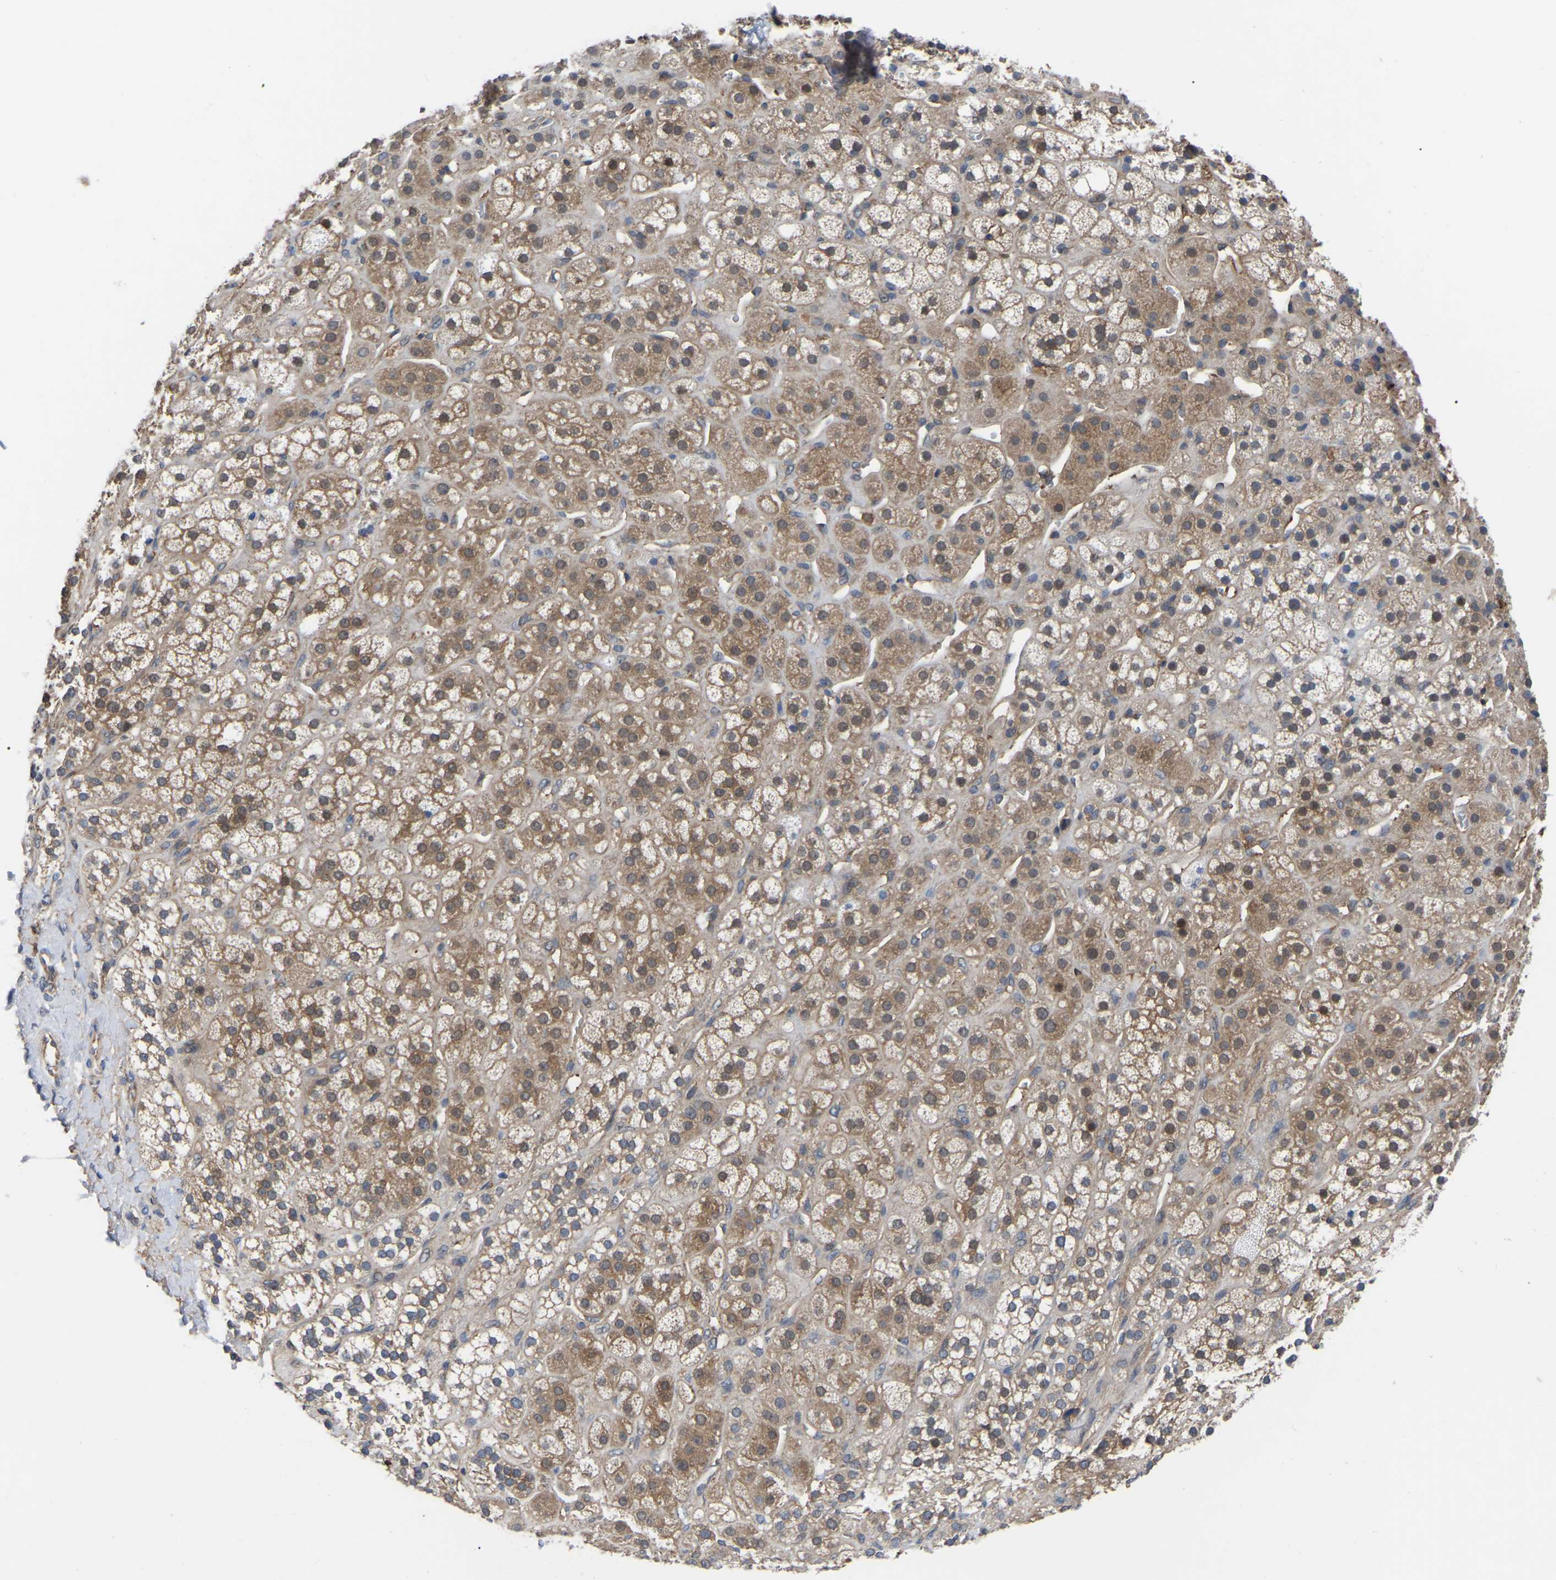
{"staining": {"intensity": "moderate", "quantity": ">75%", "location": "cytoplasmic/membranous"}, "tissue": "adrenal gland", "cell_type": "Glandular cells", "image_type": "normal", "snomed": [{"axis": "morphology", "description": "Normal tissue, NOS"}, {"axis": "topography", "description": "Adrenal gland"}], "caption": "The immunohistochemical stain labels moderate cytoplasmic/membranous staining in glandular cells of benign adrenal gland.", "gene": "CIT", "patient": {"sex": "male", "age": 56}}